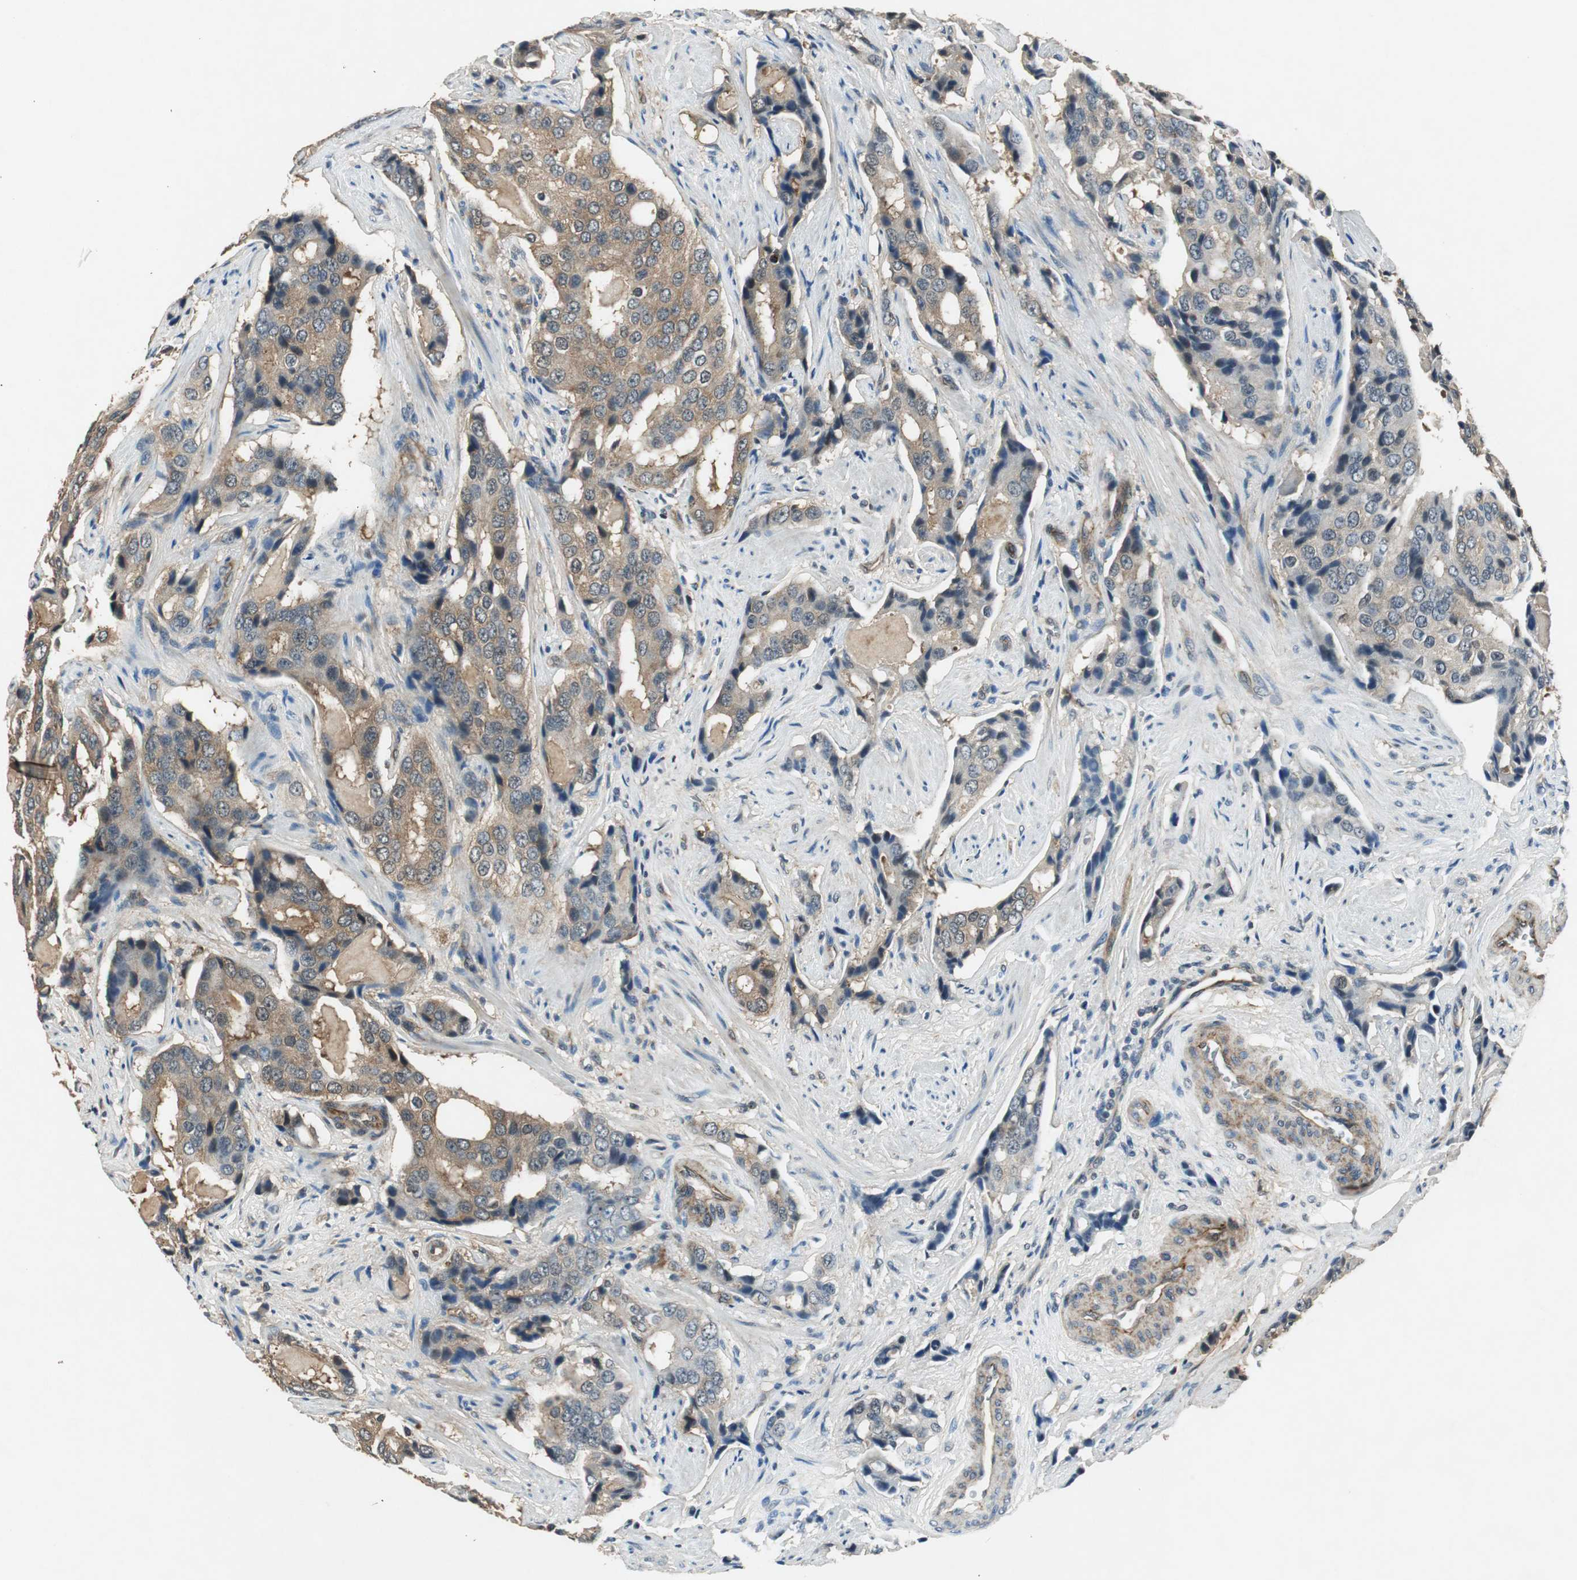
{"staining": {"intensity": "moderate", "quantity": ">75%", "location": "cytoplasmic/membranous"}, "tissue": "prostate cancer", "cell_type": "Tumor cells", "image_type": "cancer", "snomed": [{"axis": "morphology", "description": "Adenocarcinoma, High grade"}, {"axis": "topography", "description": "Prostate"}], "caption": "The image demonstrates immunohistochemical staining of prostate cancer. There is moderate cytoplasmic/membranous positivity is appreciated in approximately >75% of tumor cells. (Brightfield microscopy of DAB IHC at high magnification).", "gene": "PSMB4", "patient": {"sex": "male", "age": 58}}